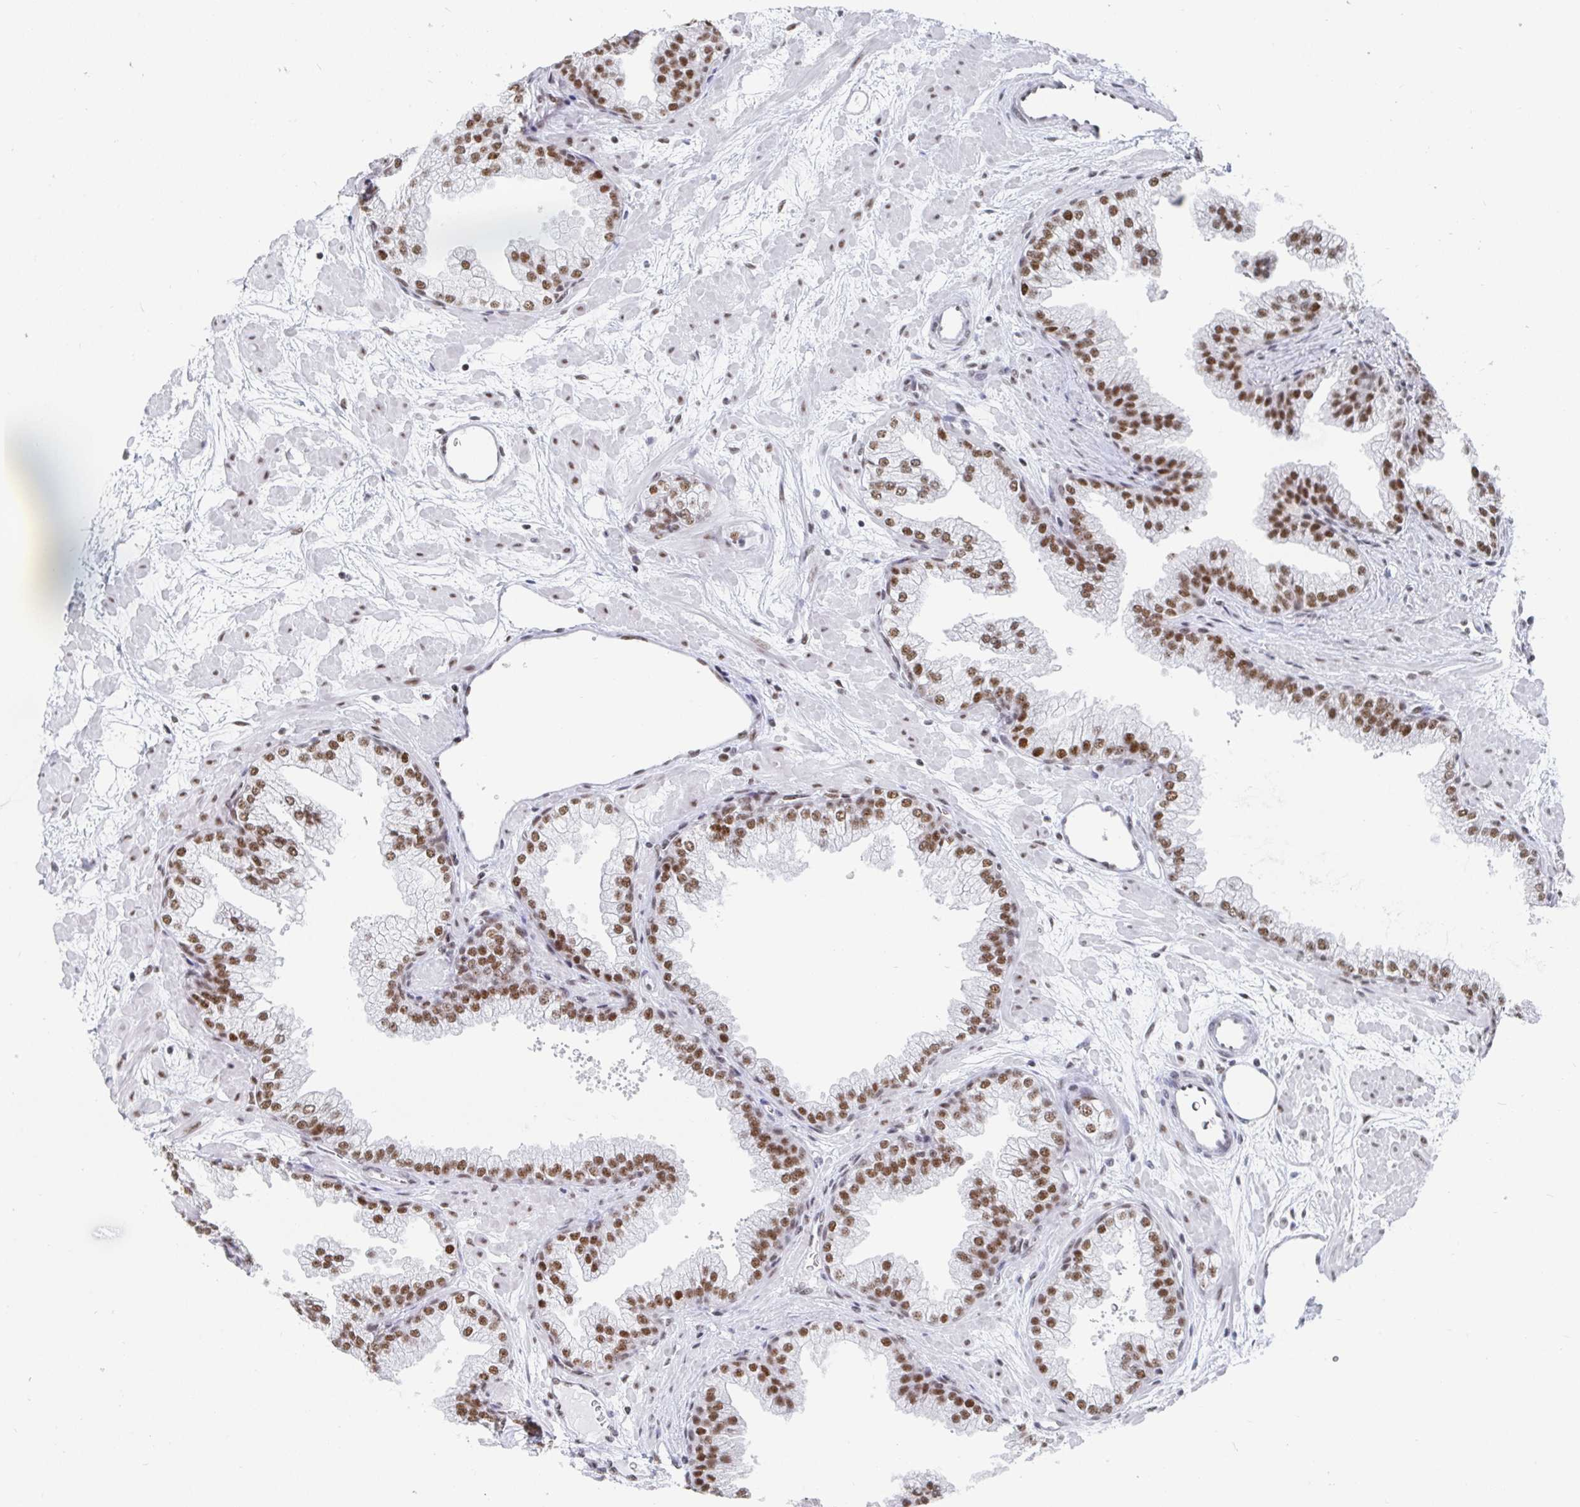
{"staining": {"intensity": "strong", "quantity": ">75%", "location": "nuclear"}, "tissue": "prostate", "cell_type": "Glandular cells", "image_type": "normal", "snomed": [{"axis": "morphology", "description": "Normal tissue, NOS"}, {"axis": "topography", "description": "Prostate"}], "caption": "High-magnification brightfield microscopy of benign prostate stained with DAB (brown) and counterstained with hematoxylin (blue). glandular cells exhibit strong nuclear staining is seen in about>75% of cells.", "gene": "EWSR1", "patient": {"sex": "male", "age": 37}}